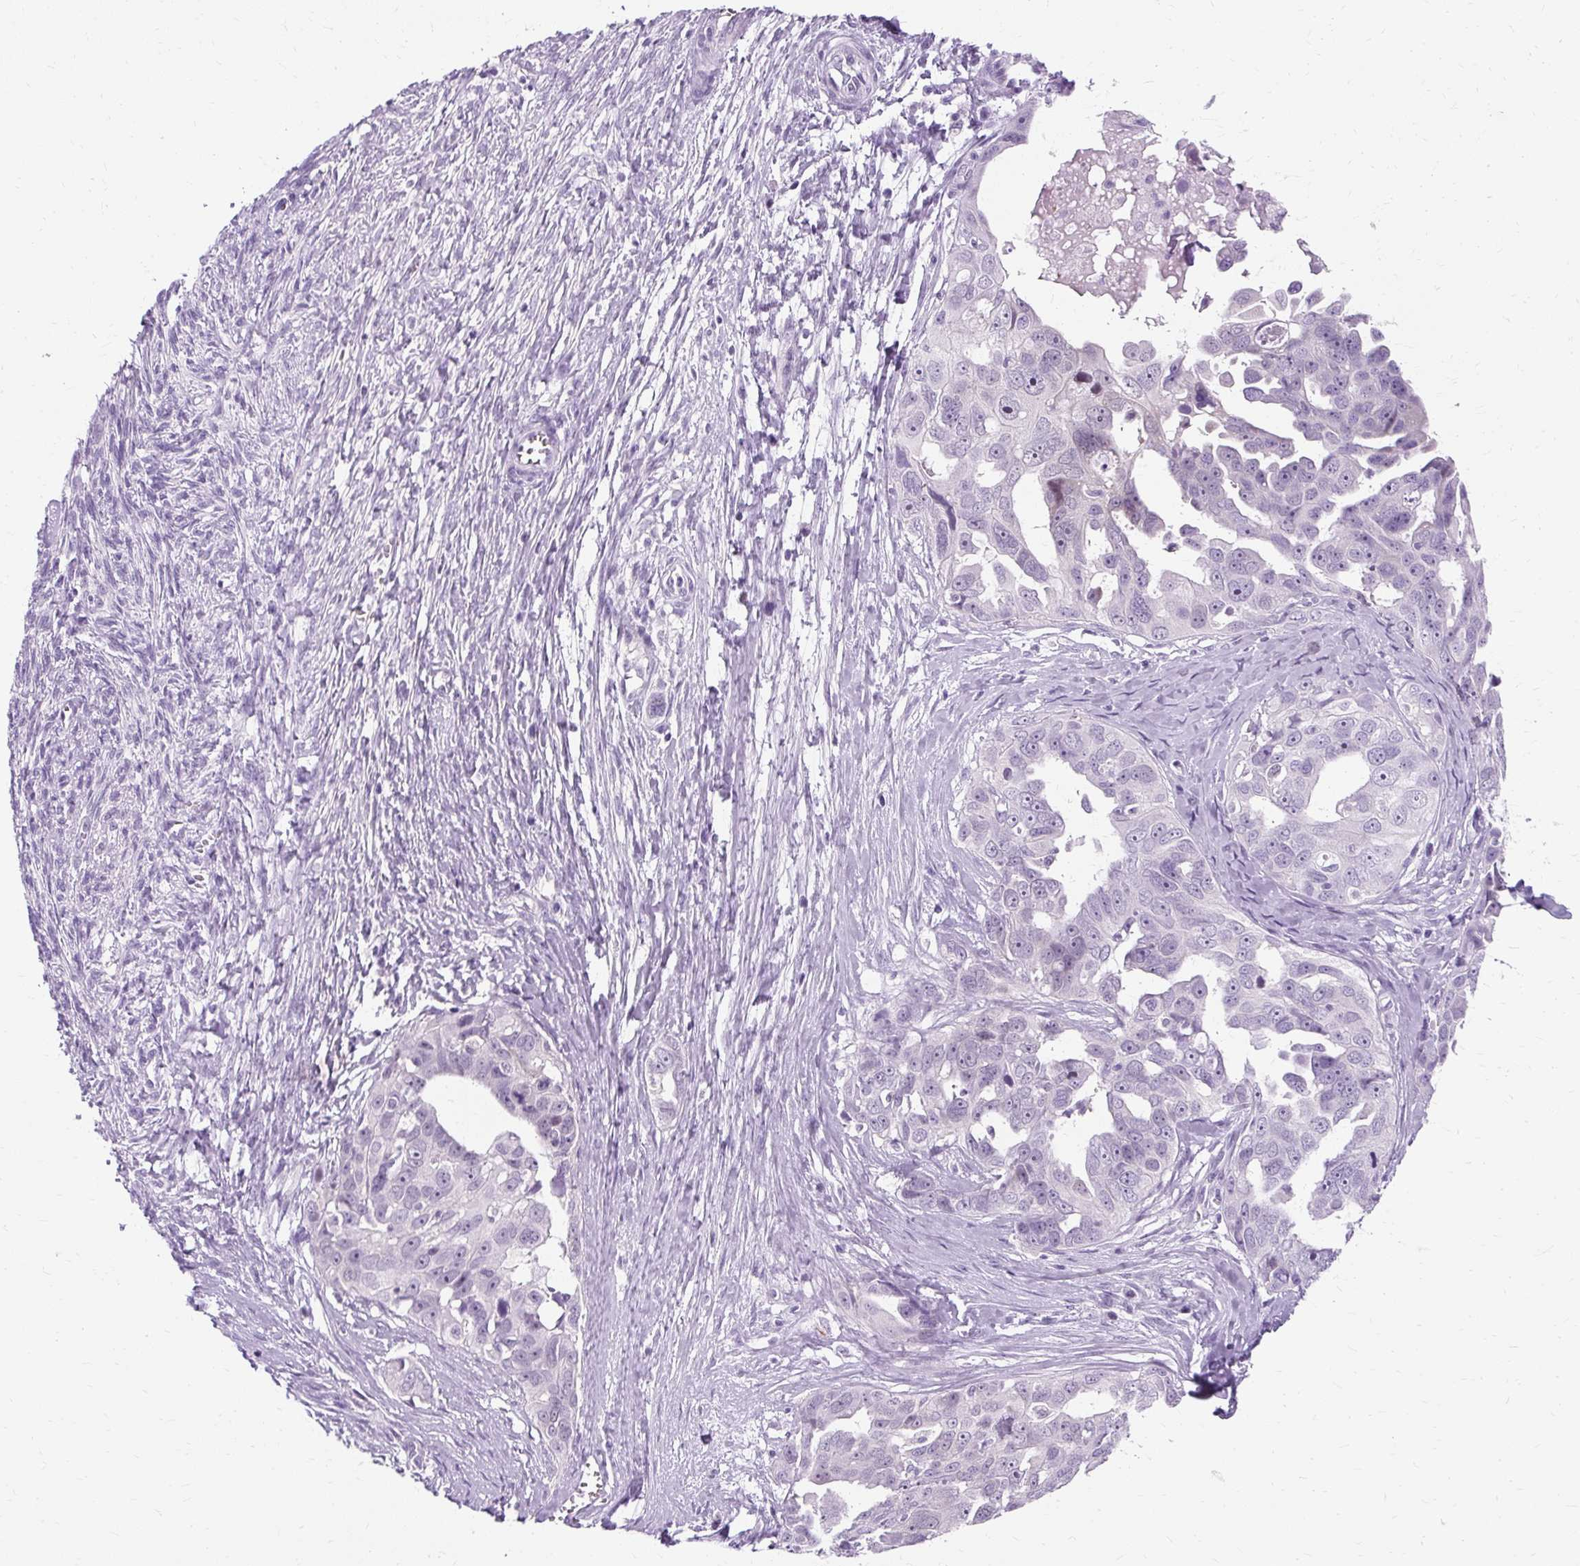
{"staining": {"intensity": "negative", "quantity": "none", "location": "none"}, "tissue": "ovarian cancer", "cell_type": "Tumor cells", "image_type": "cancer", "snomed": [{"axis": "morphology", "description": "Carcinoma, endometroid"}, {"axis": "topography", "description": "Ovary"}], "caption": "Immunohistochemistry (IHC) micrograph of human endometroid carcinoma (ovarian) stained for a protein (brown), which demonstrates no staining in tumor cells. (Stains: DAB immunohistochemistry (IHC) with hematoxylin counter stain, Microscopy: brightfield microscopy at high magnification).", "gene": "RYBP", "patient": {"sex": "female", "age": 70}}